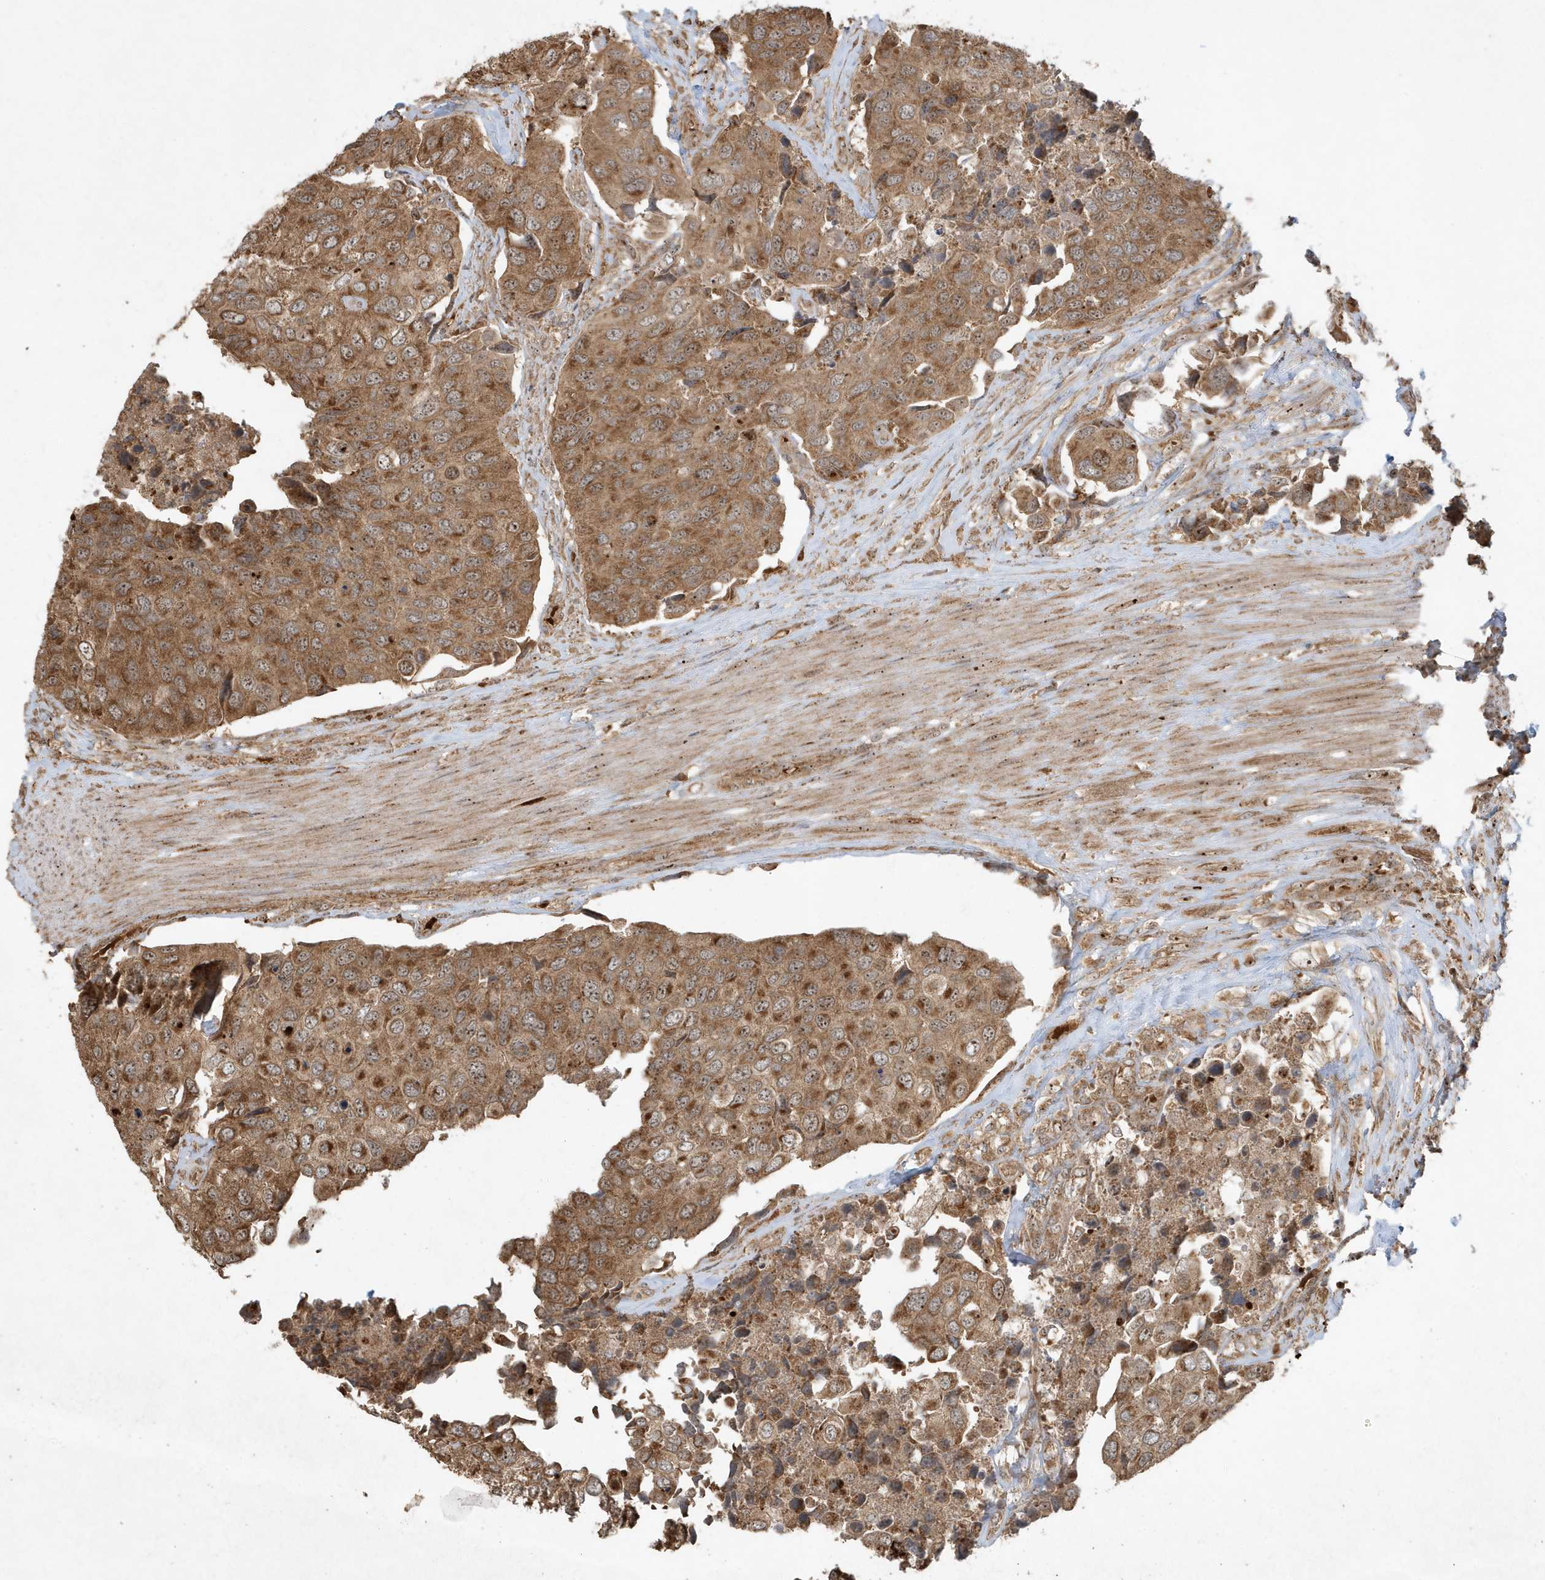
{"staining": {"intensity": "strong", "quantity": ">75%", "location": "cytoplasmic/membranous,nuclear"}, "tissue": "urothelial cancer", "cell_type": "Tumor cells", "image_type": "cancer", "snomed": [{"axis": "morphology", "description": "Urothelial carcinoma, High grade"}, {"axis": "topography", "description": "Urinary bladder"}], "caption": "A brown stain labels strong cytoplasmic/membranous and nuclear positivity of a protein in human urothelial cancer tumor cells. (brown staining indicates protein expression, while blue staining denotes nuclei).", "gene": "ABCB9", "patient": {"sex": "male", "age": 74}}